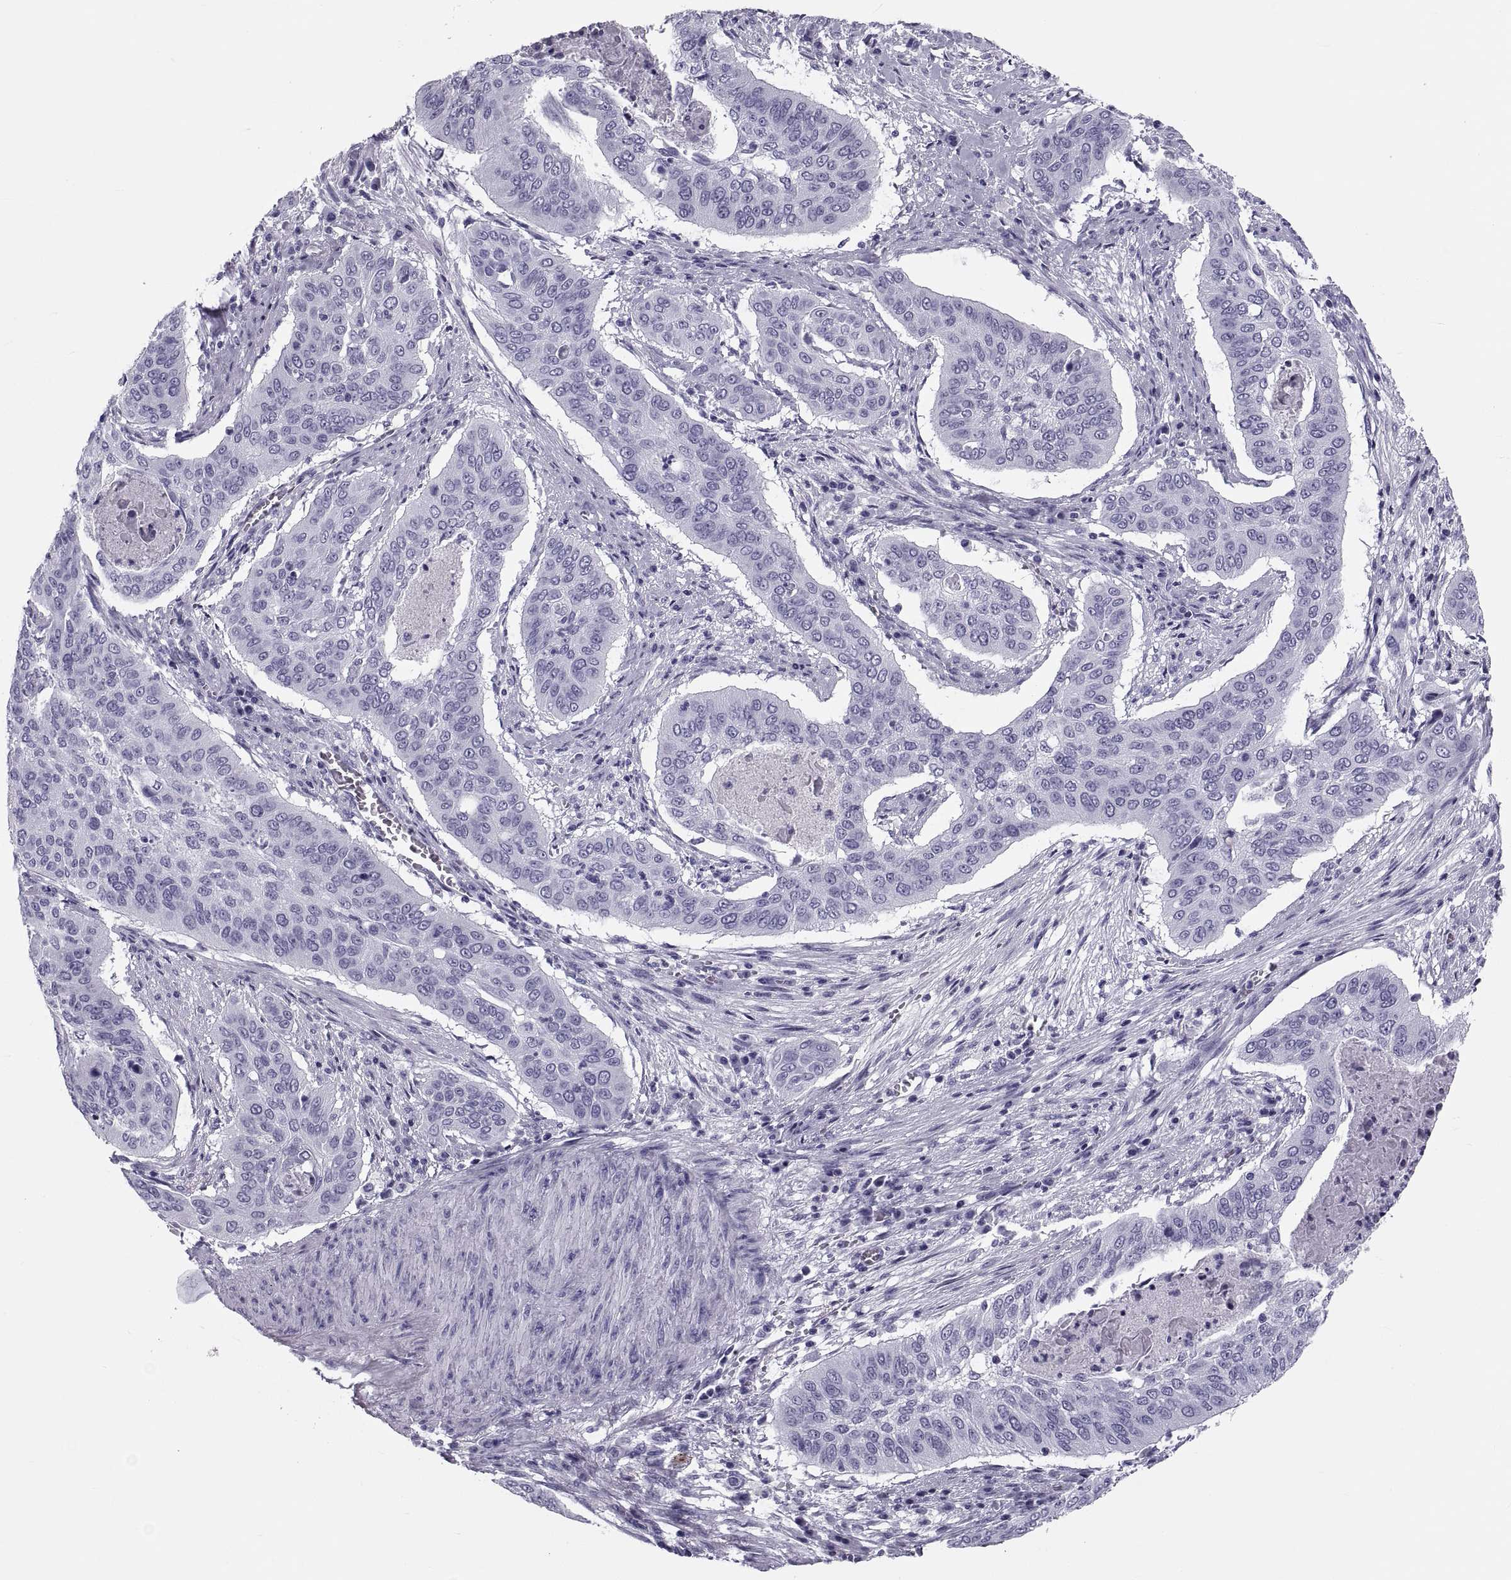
{"staining": {"intensity": "negative", "quantity": "none", "location": "none"}, "tissue": "cervical cancer", "cell_type": "Tumor cells", "image_type": "cancer", "snomed": [{"axis": "morphology", "description": "Squamous cell carcinoma, NOS"}, {"axis": "topography", "description": "Cervix"}], "caption": "IHC micrograph of neoplastic tissue: cervical squamous cell carcinoma stained with DAB (3,3'-diaminobenzidine) shows no significant protein expression in tumor cells. (IHC, brightfield microscopy, high magnification).", "gene": "DEFB129", "patient": {"sex": "female", "age": 39}}